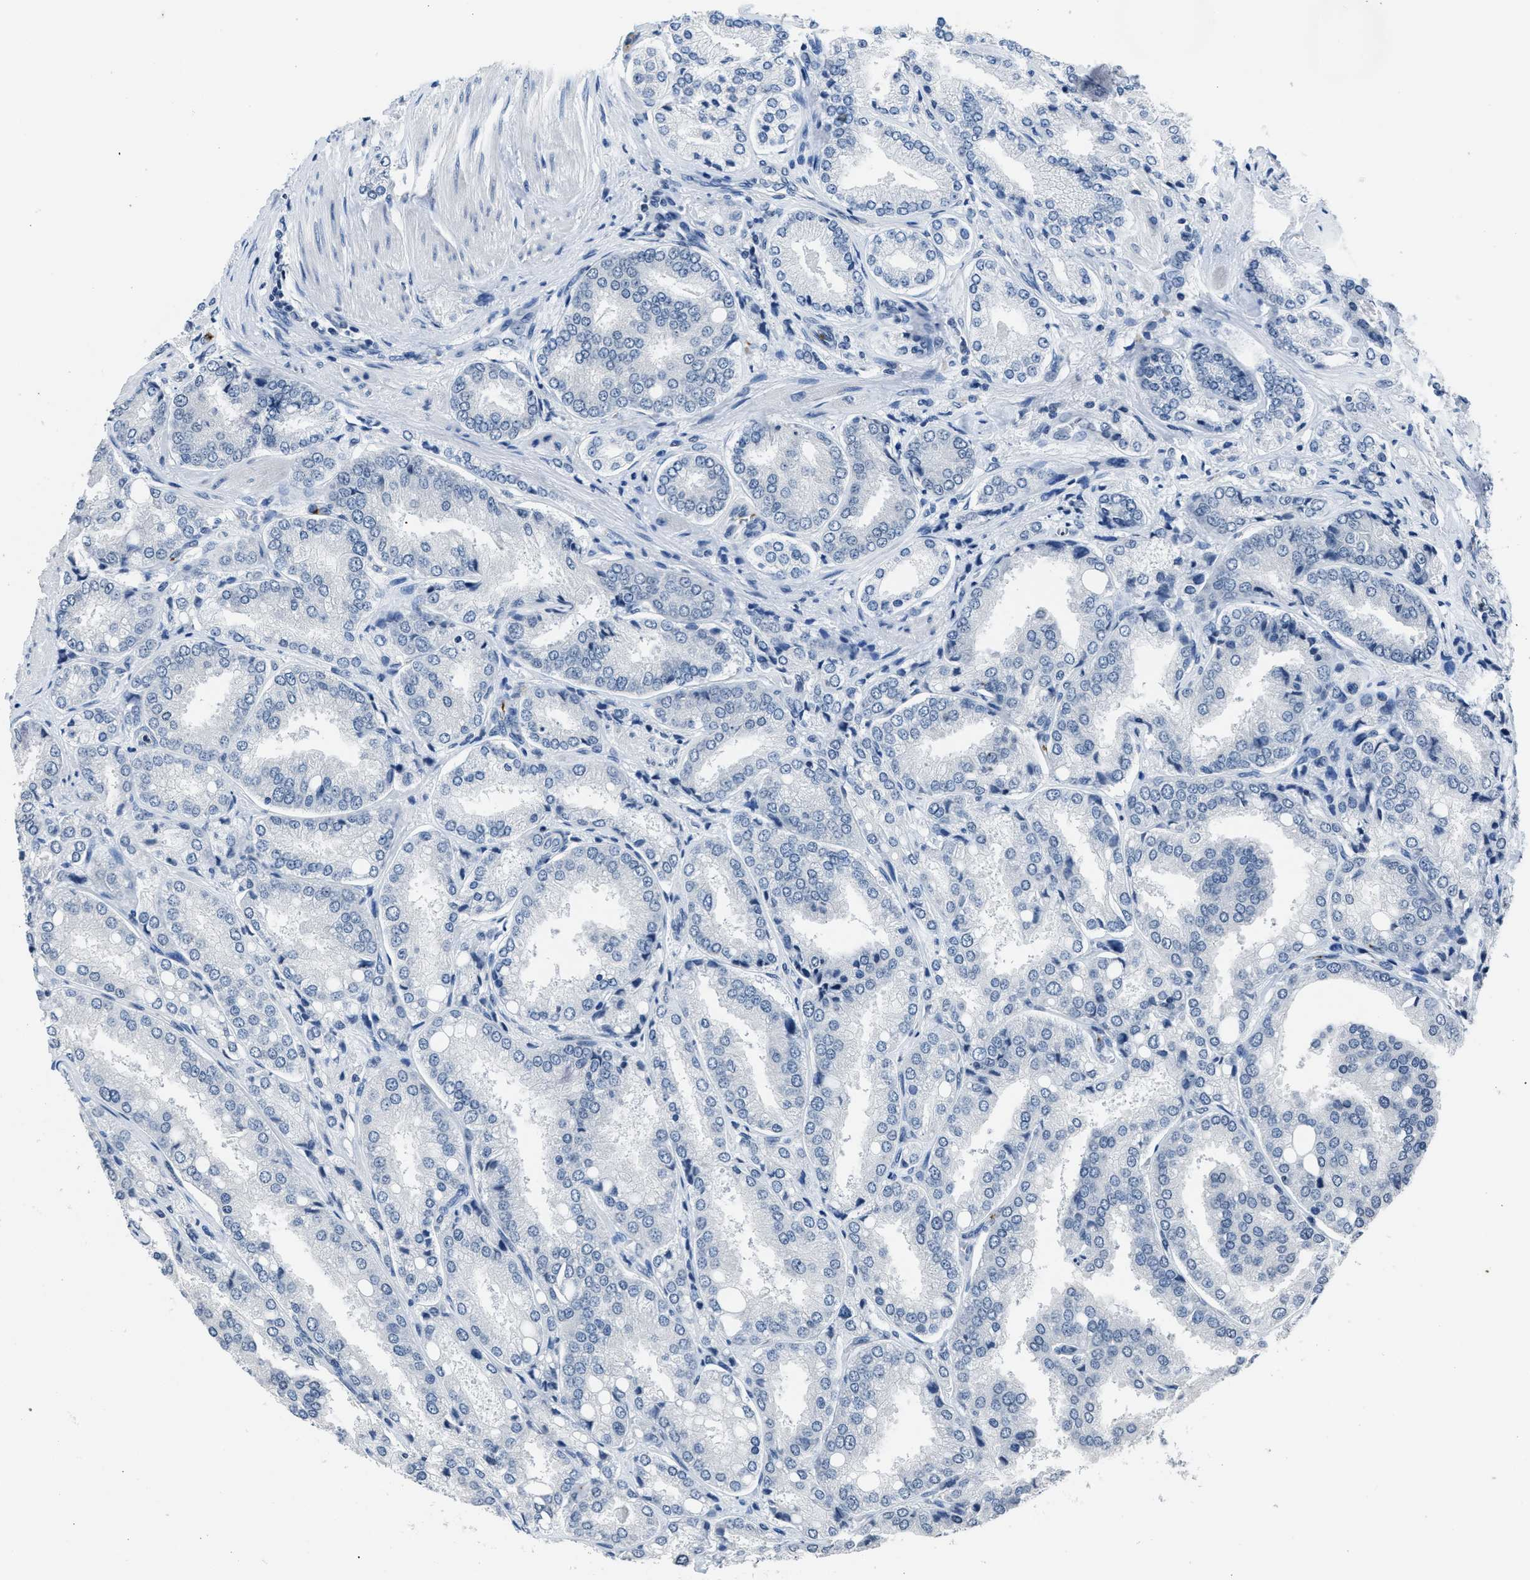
{"staining": {"intensity": "negative", "quantity": "none", "location": "none"}, "tissue": "prostate cancer", "cell_type": "Tumor cells", "image_type": "cancer", "snomed": [{"axis": "morphology", "description": "Adenocarcinoma, High grade"}, {"axis": "topography", "description": "Prostate"}], "caption": "The immunohistochemistry photomicrograph has no significant positivity in tumor cells of prostate high-grade adenocarcinoma tissue.", "gene": "ITGA2B", "patient": {"sex": "male", "age": 50}}